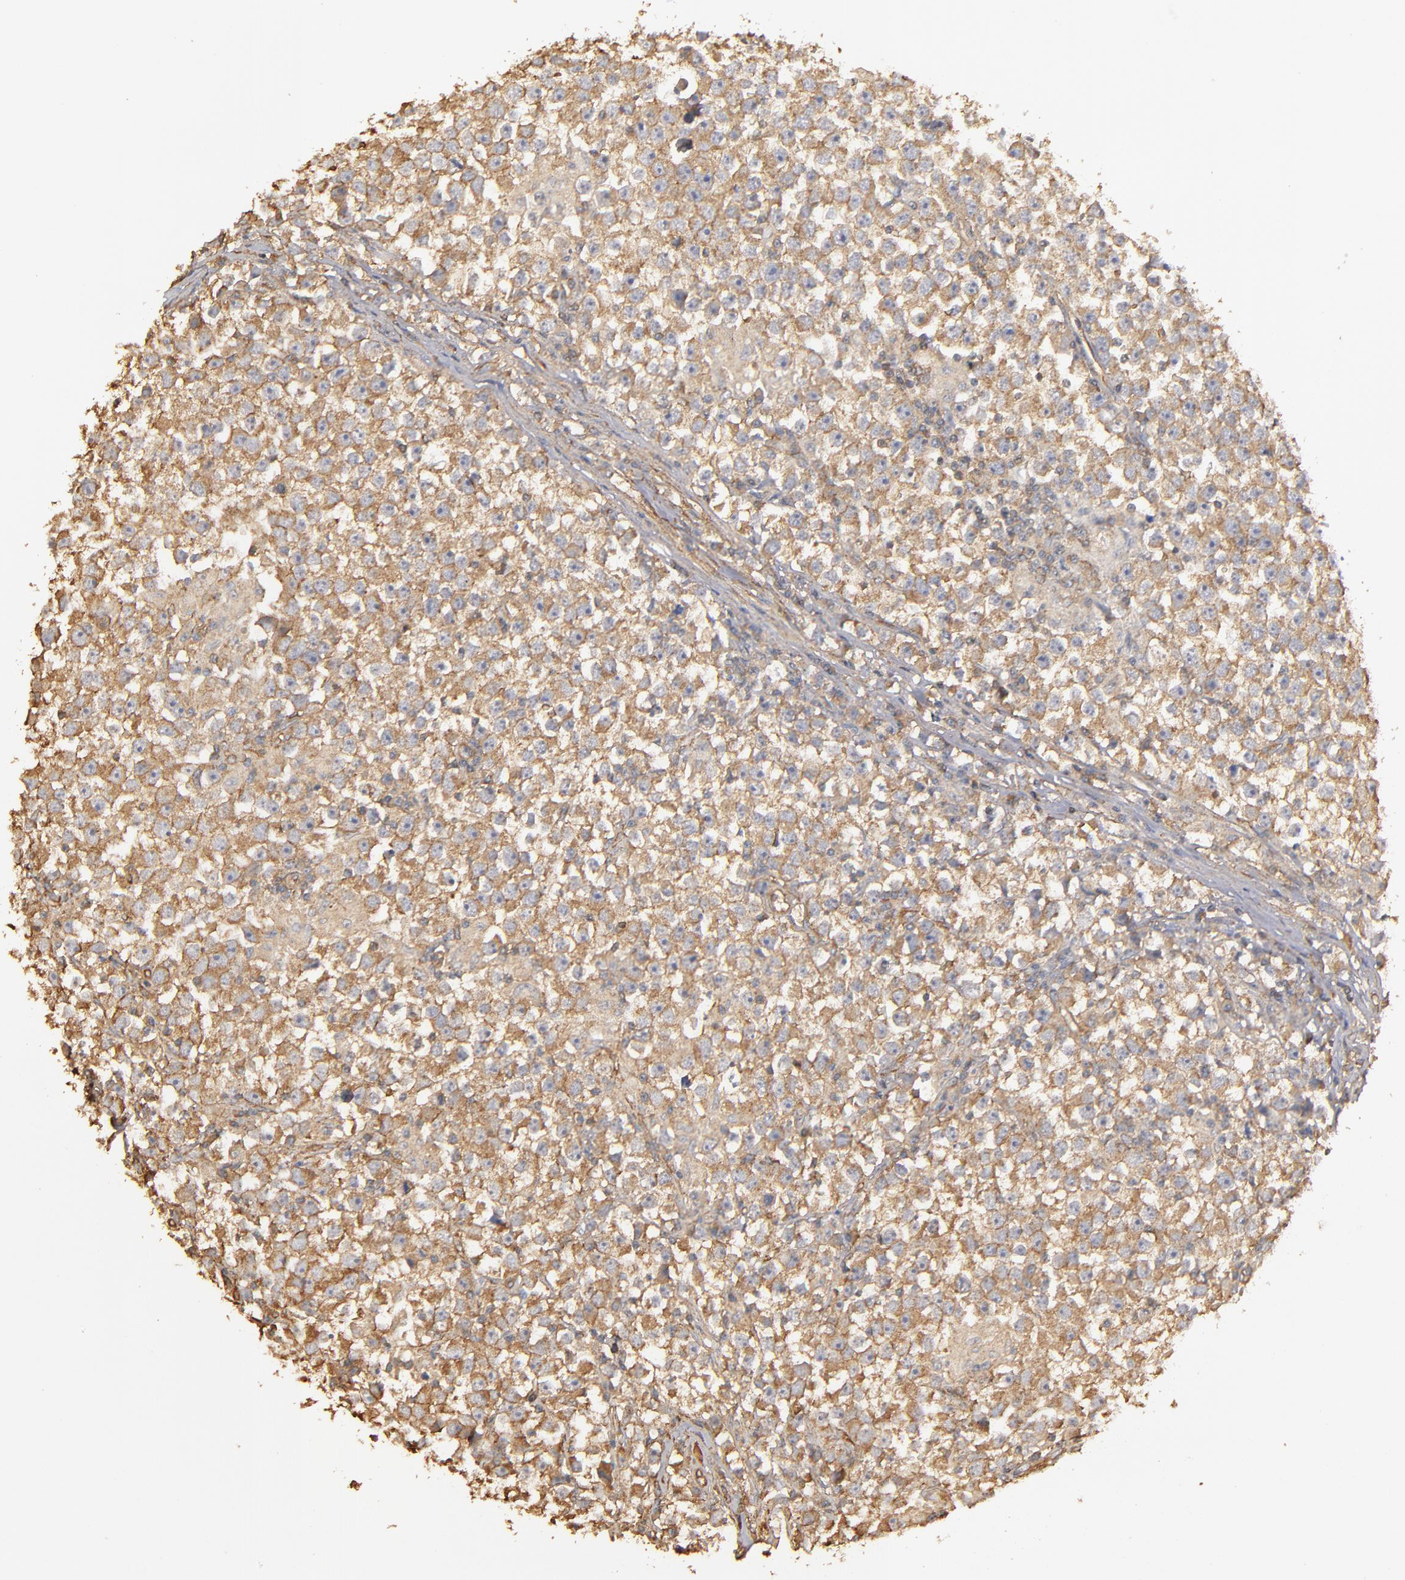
{"staining": {"intensity": "moderate", "quantity": ">75%", "location": "cytoplasmic/membranous"}, "tissue": "testis cancer", "cell_type": "Tumor cells", "image_type": "cancer", "snomed": [{"axis": "morphology", "description": "Seminoma, NOS"}, {"axis": "topography", "description": "Testis"}], "caption": "An immunohistochemistry image of tumor tissue is shown. Protein staining in brown labels moderate cytoplasmic/membranous positivity in testis cancer within tumor cells. The staining was performed using DAB to visualize the protein expression in brown, while the nuclei were stained in blue with hematoxylin (Magnification: 20x).", "gene": "DMD", "patient": {"sex": "male", "age": 33}}